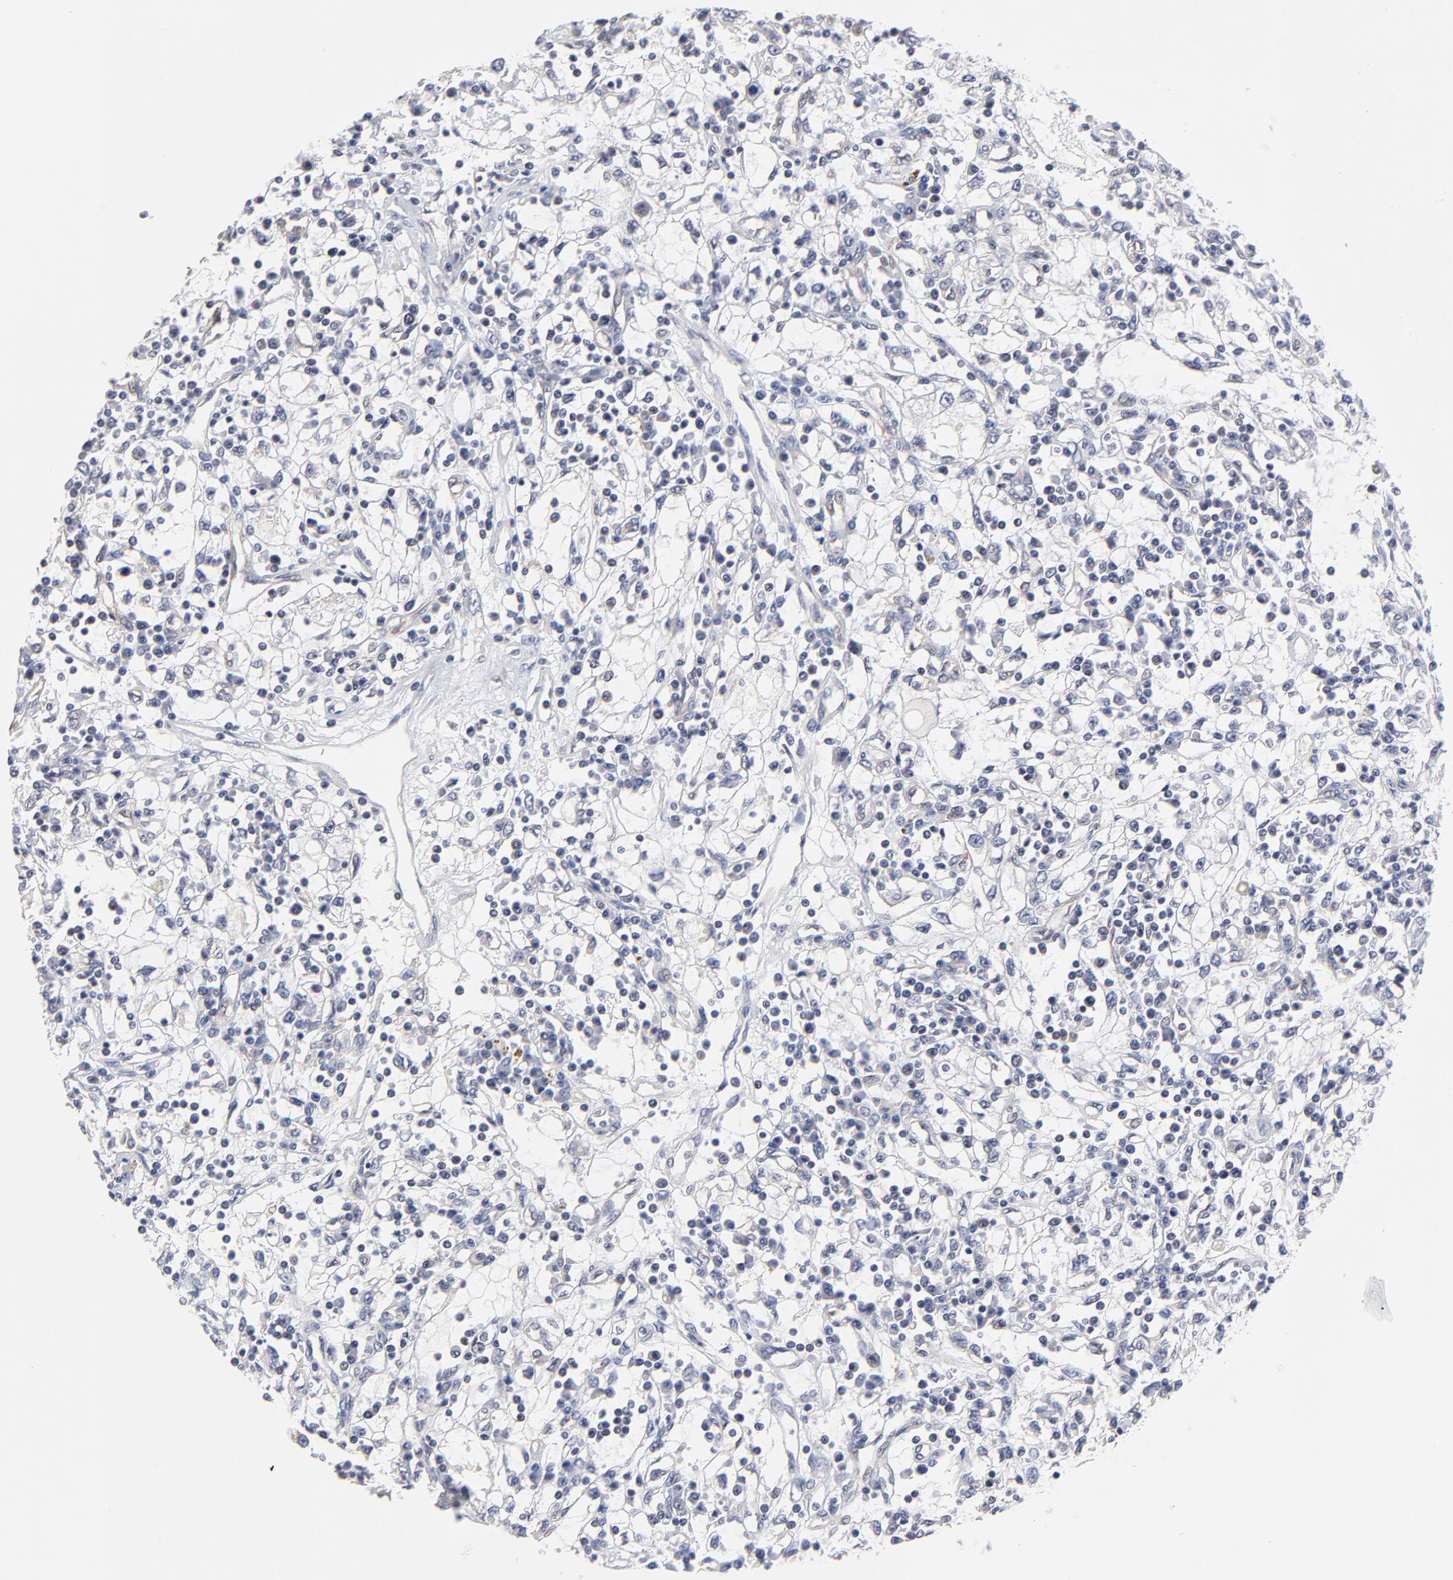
{"staining": {"intensity": "negative", "quantity": "none", "location": "none"}, "tissue": "renal cancer", "cell_type": "Tumor cells", "image_type": "cancer", "snomed": [{"axis": "morphology", "description": "Adenocarcinoma, NOS"}, {"axis": "topography", "description": "Kidney"}], "caption": "This is an immunohistochemistry histopathology image of renal cancer. There is no positivity in tumor cells.", "gene": "FBXO8", "patient": {"sex": "male", "age": 82}}